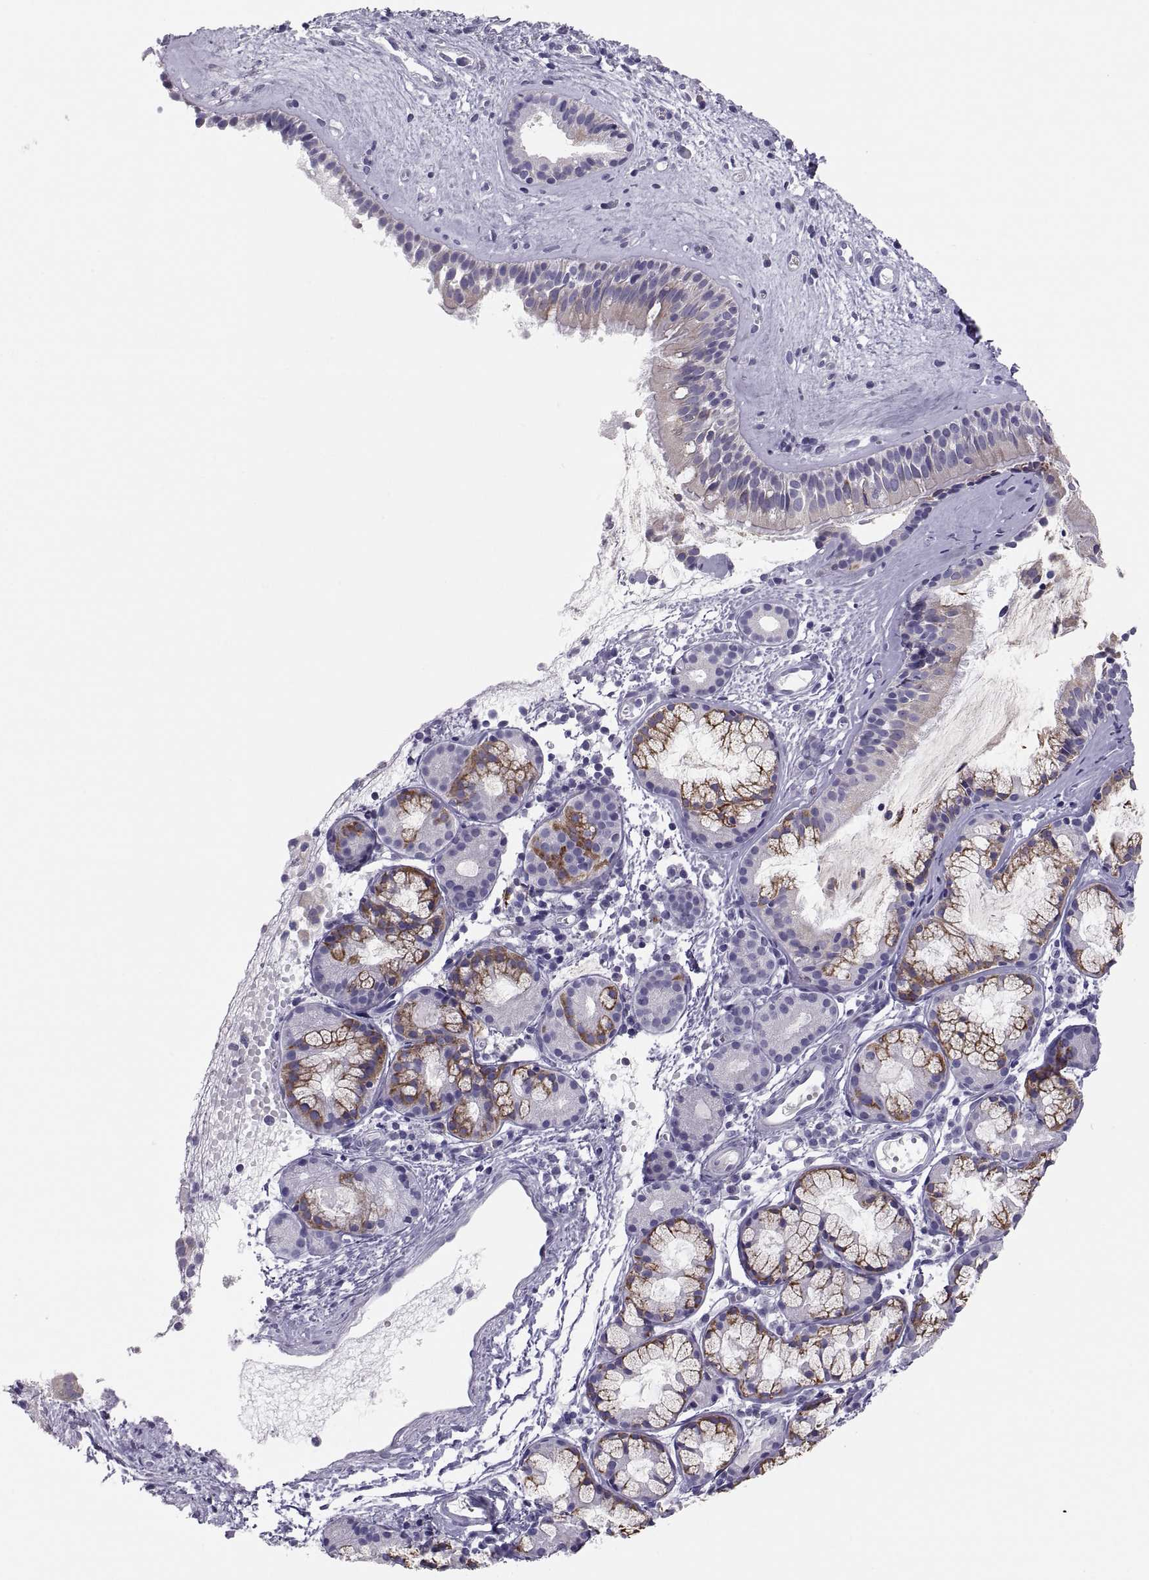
{"staining": {"intensity": "moderate", "quantity": "<25%", "location": "cytoplasmic/membranous"}, "tissue": "nasopharynx", "cell_type": "Respiratory epithelial cells", "image_type": "normal", "snomed": [{"axis": "morphology", "description": "Normal tissue, NOS"}, {"axis": "topography", "description": "Nasopharynx"}], "caption": "Protein positivity by IHC demonstrates moderate cytoplasmic/membranous positivity in approximately <25% of respiratory epithelial cells in unremarkable nasopharynx.", "gene": "MAGEB2", "patient": {"sex": "male", "age": 29}}